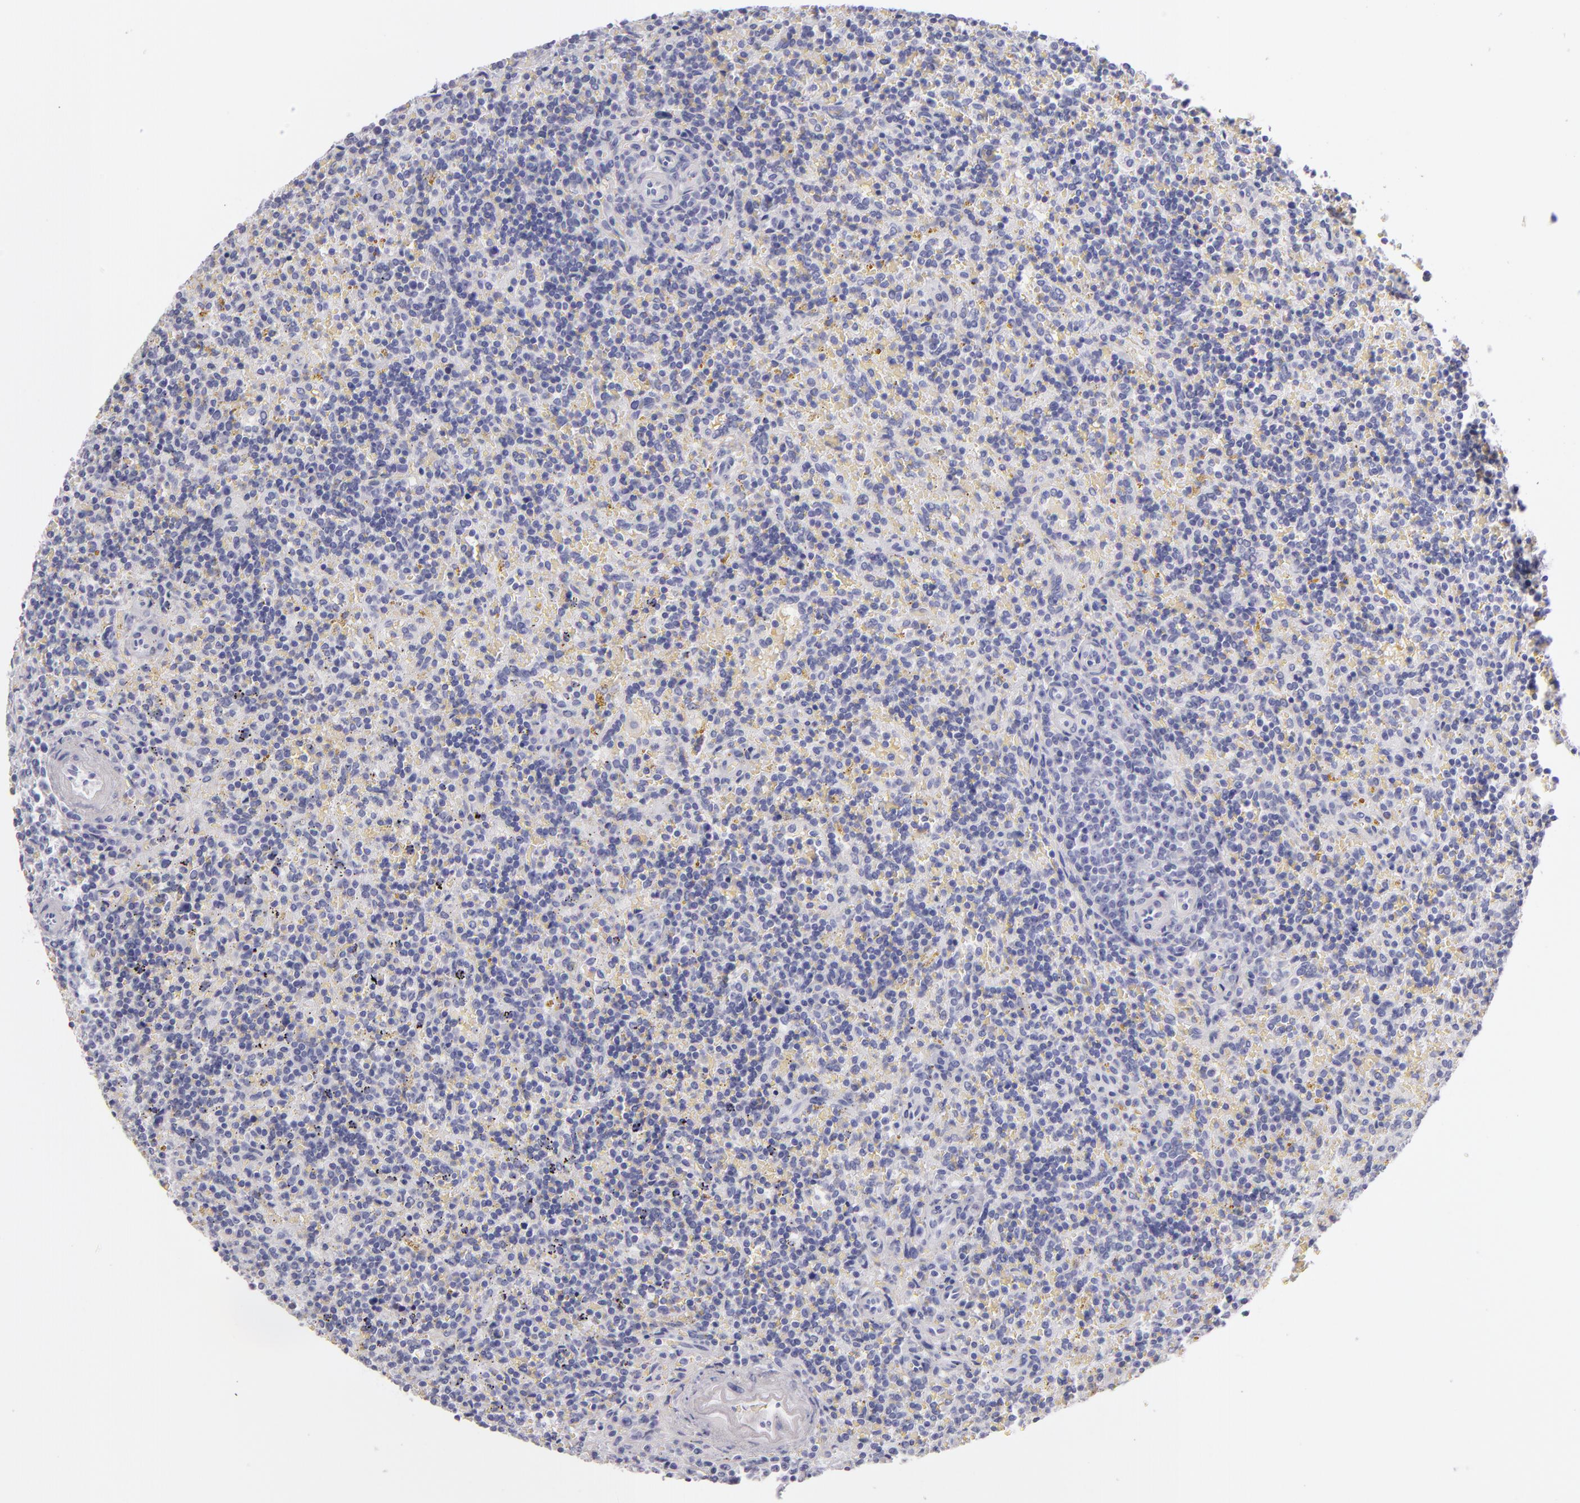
{"staining": {"intensity": "negative", "quantity": "none", "location": "none"}, "tissue": "lymphoma", "cell_type": "Tumor cells", "image_type": "cancer", "snomed": [{"axis": "morphology", "description": "Malignant lymphoma, non-Hodgkin's type, Low grade"}, {"axis": "topography", "description": "Spleen"}], "caption": "This is an immunohistochemistry (IHC) micrograph of low-grade malignant lymphoma, non-Hodgkin's type. There is no expression in tumor cells.", "gene": "FABP1", "patient": {"sex": "male", "age": 67}}